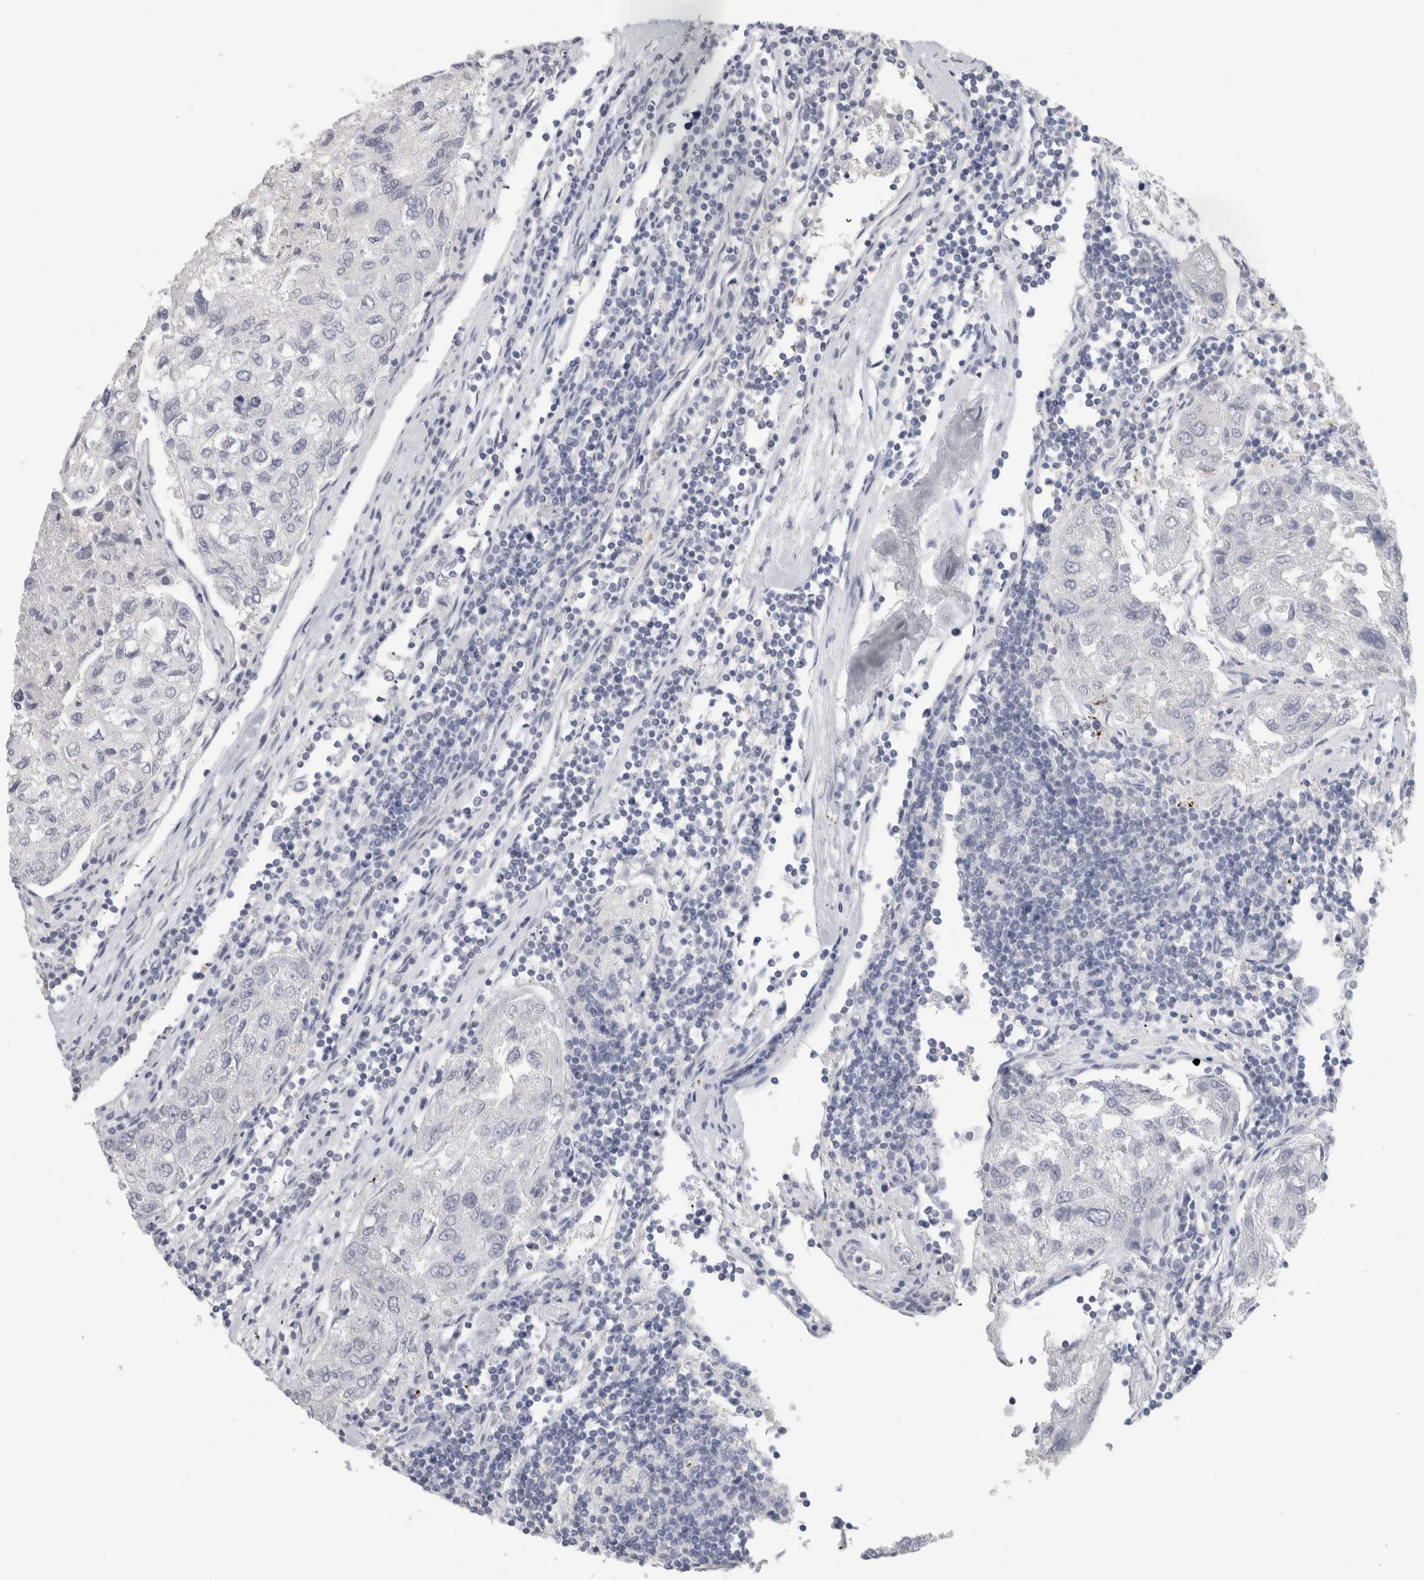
{"staining": {"intensity": "negative", "quantity": "none", "location": "none"}, "tissue": "urothelial cancer", "cell_type": "Tumor cells", "image_type": "cancer", "snomed": [{"axis": "morphology", "description": "Urothelial carcinoma, High grade"}, {"axis": "topography", "description": "Lymph node"}, {"axis": "topography", "description": "Urinary bladder"}], "caption": "A photomicrograph of urothelial cancer stained for a protein reveals no brown staining in tumor cells. (DAB immunohistochemistry (IHC) with hematoxylin counter stain).", "gene": "SLC6A1", "patient": {"sex": "male", "age": 51}}